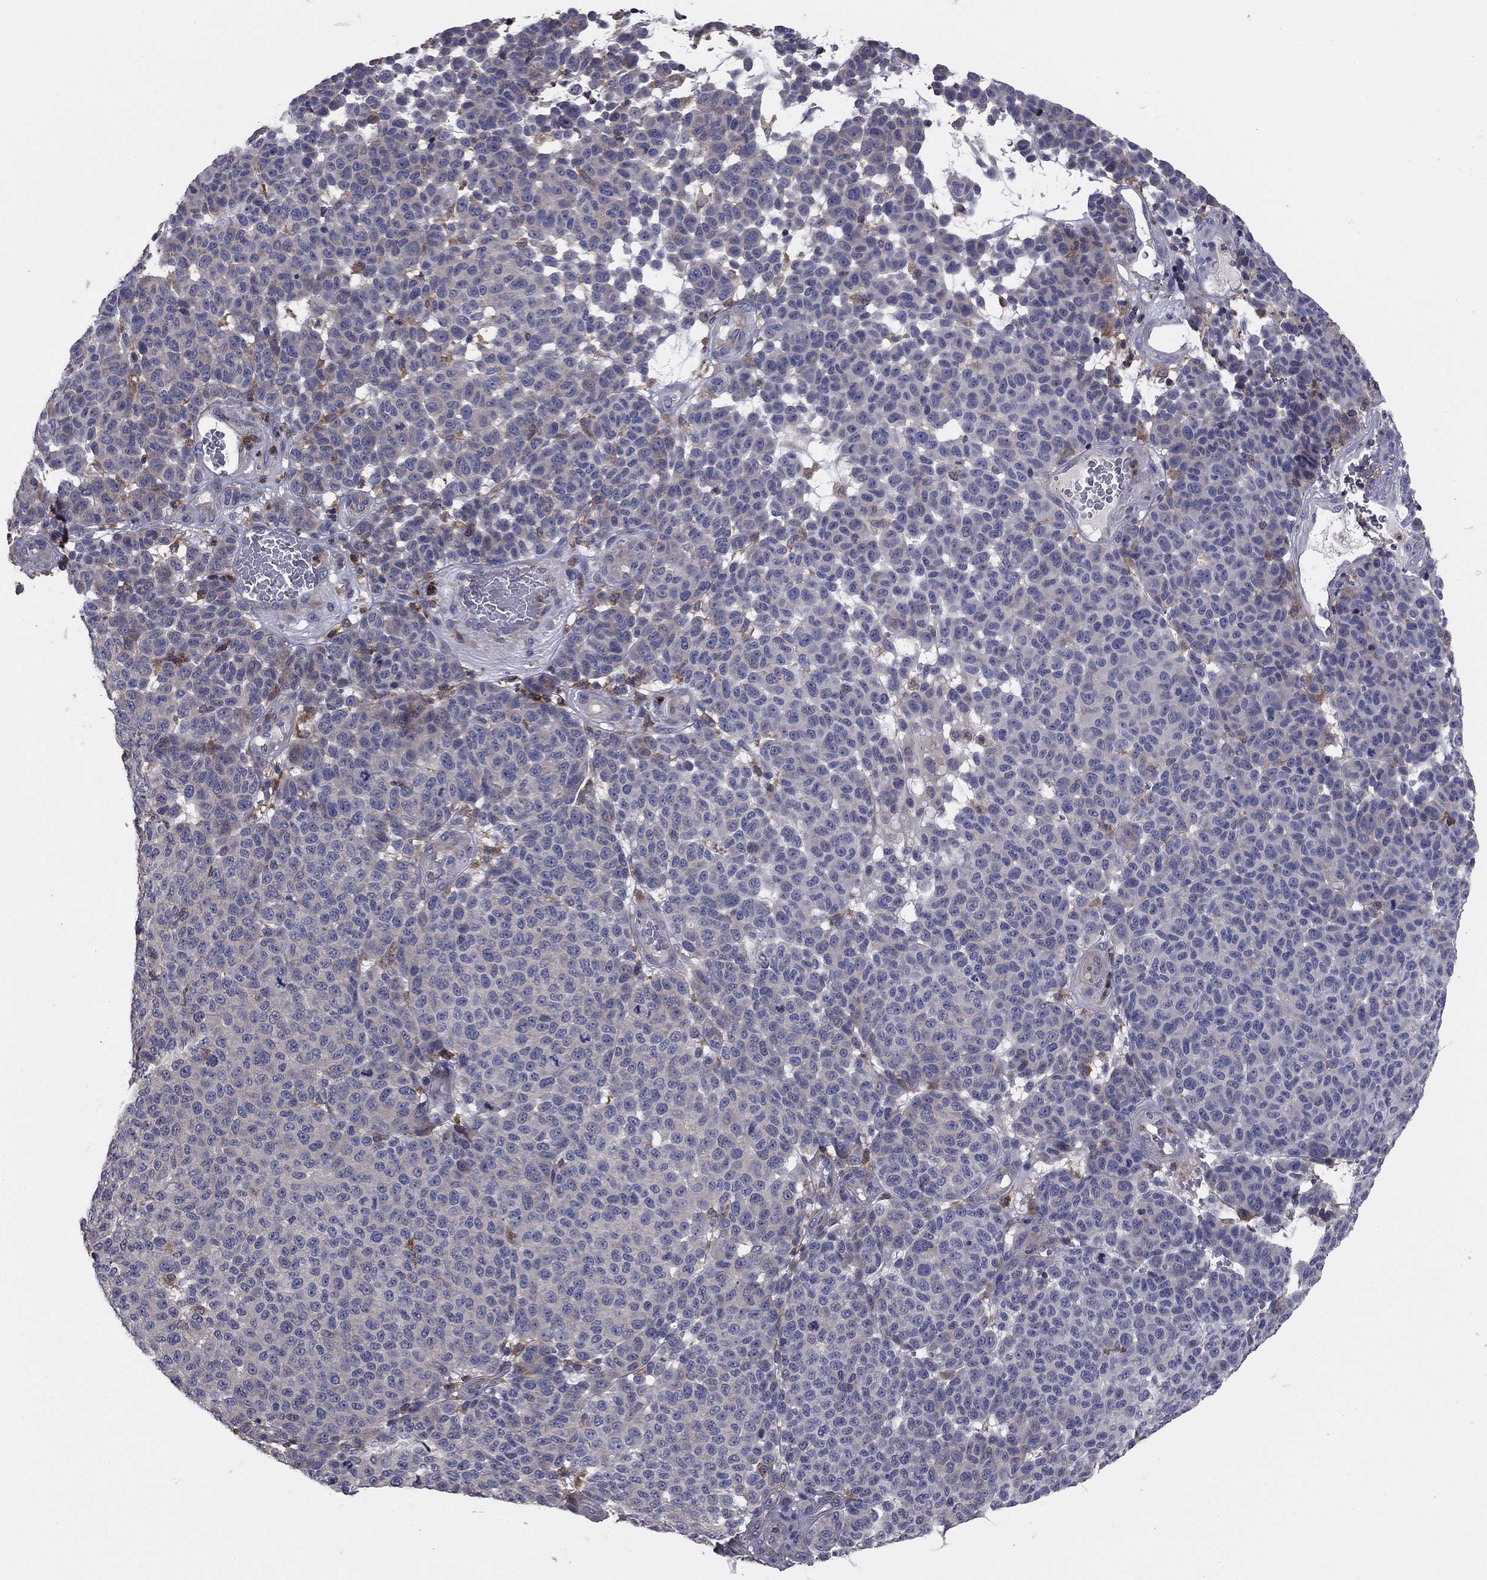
{"staining": {"intensity": "negative", "quantity": "none", "location": "none"}, "tissue": "melanoma", "cell_type": "Tumor cells", "image_type": "cancer", "snomed": [{"axis": "morphology", "description": "Malignant melanoma, NOS"}, {"axis": "topography", "description": "Skin"}], "caption": "Immunohistochemistry photomicrograph of human malignant melanoma stained for a protein (brown), which reveals no positivity in tumor cells.", "gene": "PLCB2", "patient": {"sex": "male", "age": 59}}